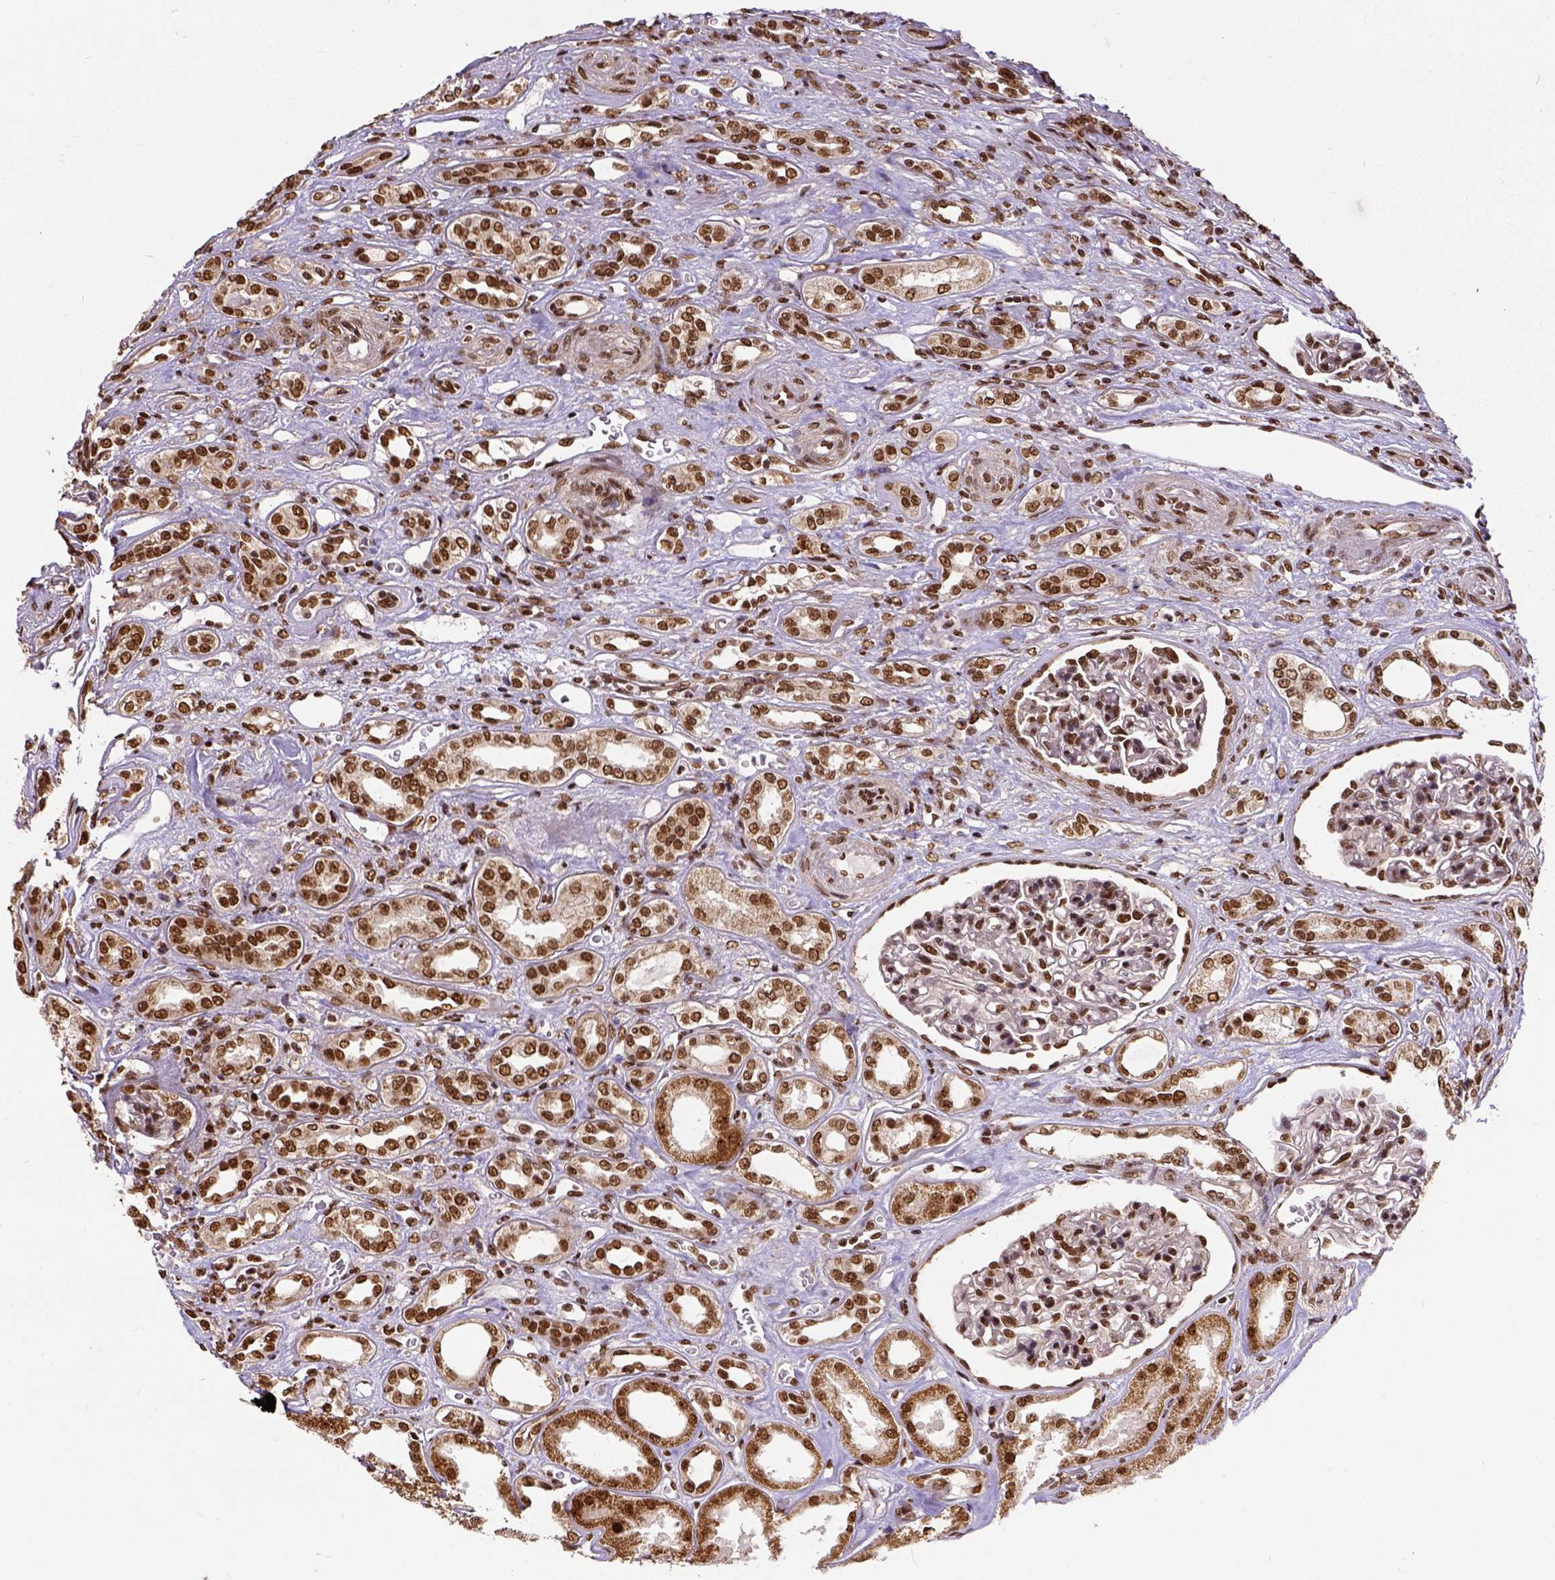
{"staining": {"intensity": "strong", "quantity": ">75%", "location": "nuclear"}, "tissue": "renal cancer", "cell_type": "Tumor cells", "image_type": "cancer", "snomed": [{"axis": "morphology", "description": "Adenocarcinoma, NOS"}, {"axis": "topography", "description": "Kidney"}], "caption": "The micrograph reveals a brown stain indicating the presence of a protein in the nuclear of tumor cells in renal cancer (adenocarcinoma).", "gene": "NACC1", "patient": {"sex": "male", "age": 63}}